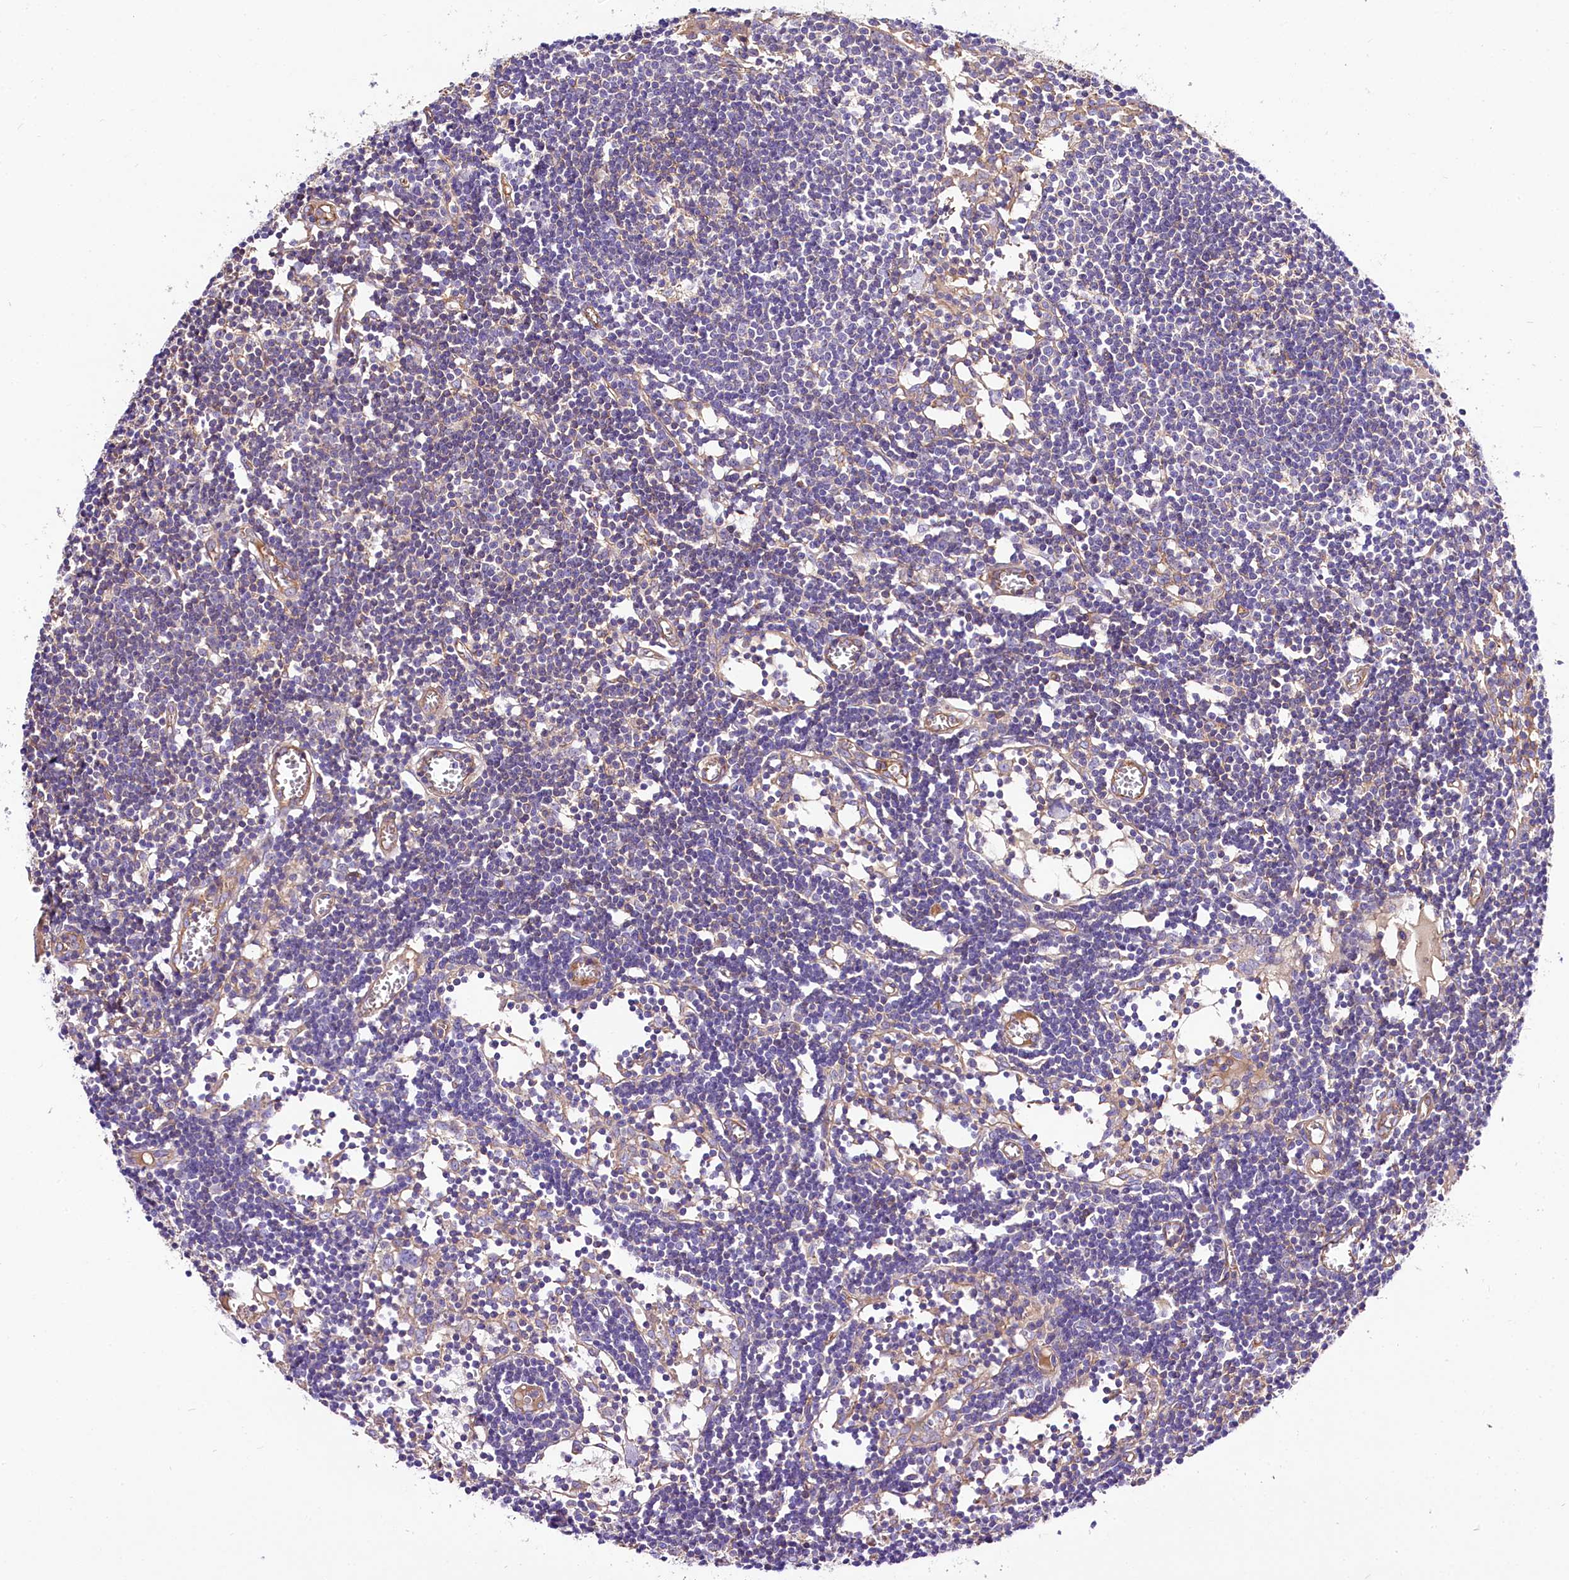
{"staining": {"intensity": "negative", "quantity": "none", "location": "none"}, "tissue": "lymph node", "cell_type": "Germinal center cells", "image_type": "normal", "snomed": [{"axis": "morphology", "description": "Normal tissue, NOS"}, {"axis": "topography", "description": "Lymph node"}], "caption": "High magnification brightfield microscopy of unremarkable lymph node stained with DAB (brown) and counterstained with hematoxylin (blue): germinal center cells show no significant positivity. (Brightfield microscopy of DAB immunohistochemistry at high magnification).", "gene": "FCHSD2", "patient": {"sex": "female", "age": 11}}